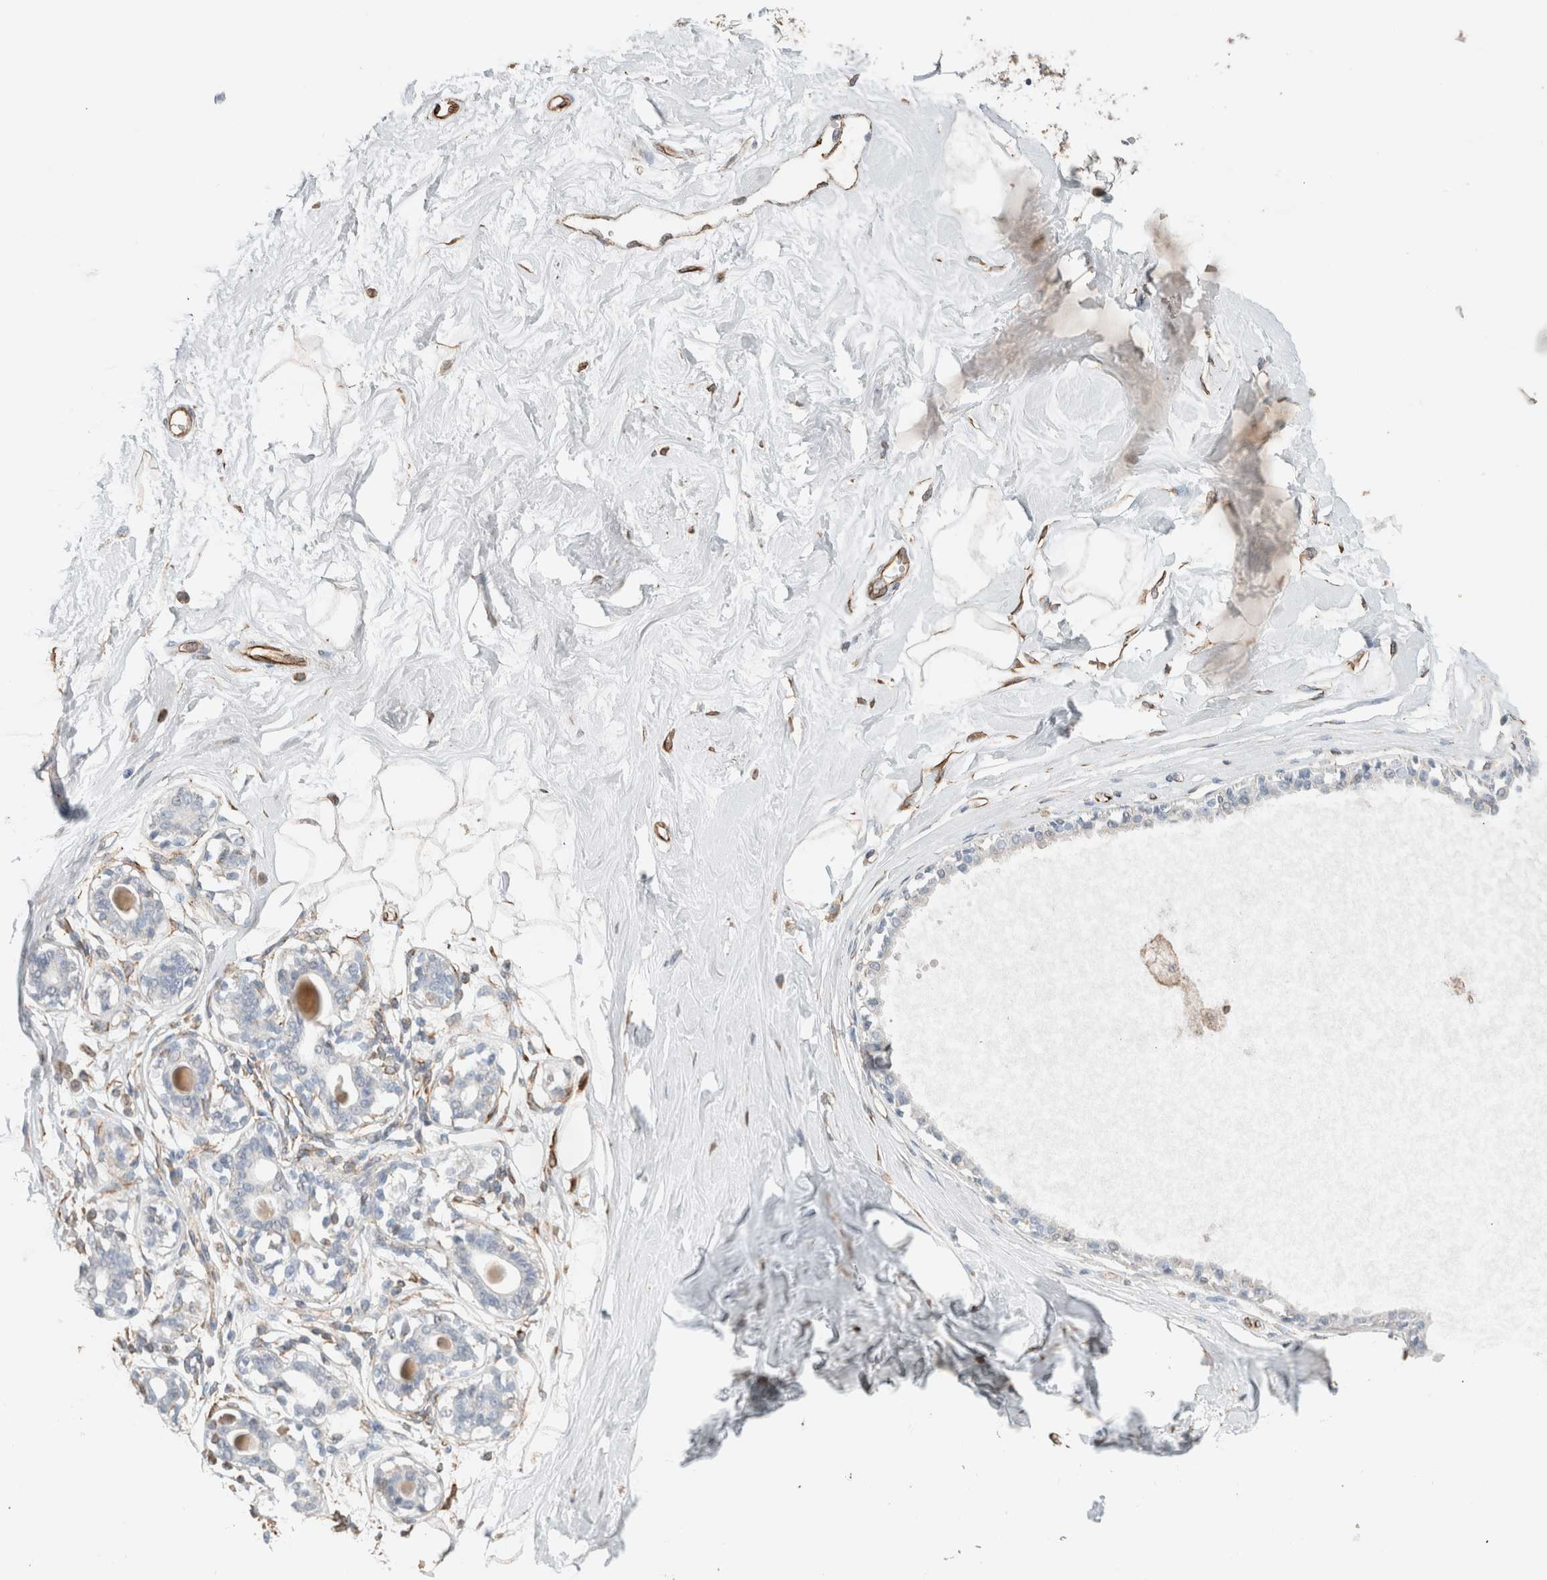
{"staining": {"intensity": "weak", "quantity": "<25%", "location": "cytoplasmic/membranous"}, "tissue": "breast", "cell_type": "Adipocytes", "image_type": "normal", "snomed": [{"axis": "morphology", "description": "Normal tissue, NOS"}, {"axis": "topography", "description": "Breast"}], "caption": "Immunohistochemistry (IHC) of unremarkable breast displays no positivity in adipocytes. (DAB (3,3'-diaminobenzidine) immunohistochemistry (IHC) with hematoxylin counter stain).", "gene": "LY86", "patient": {"sex": "female", "age": 45}}